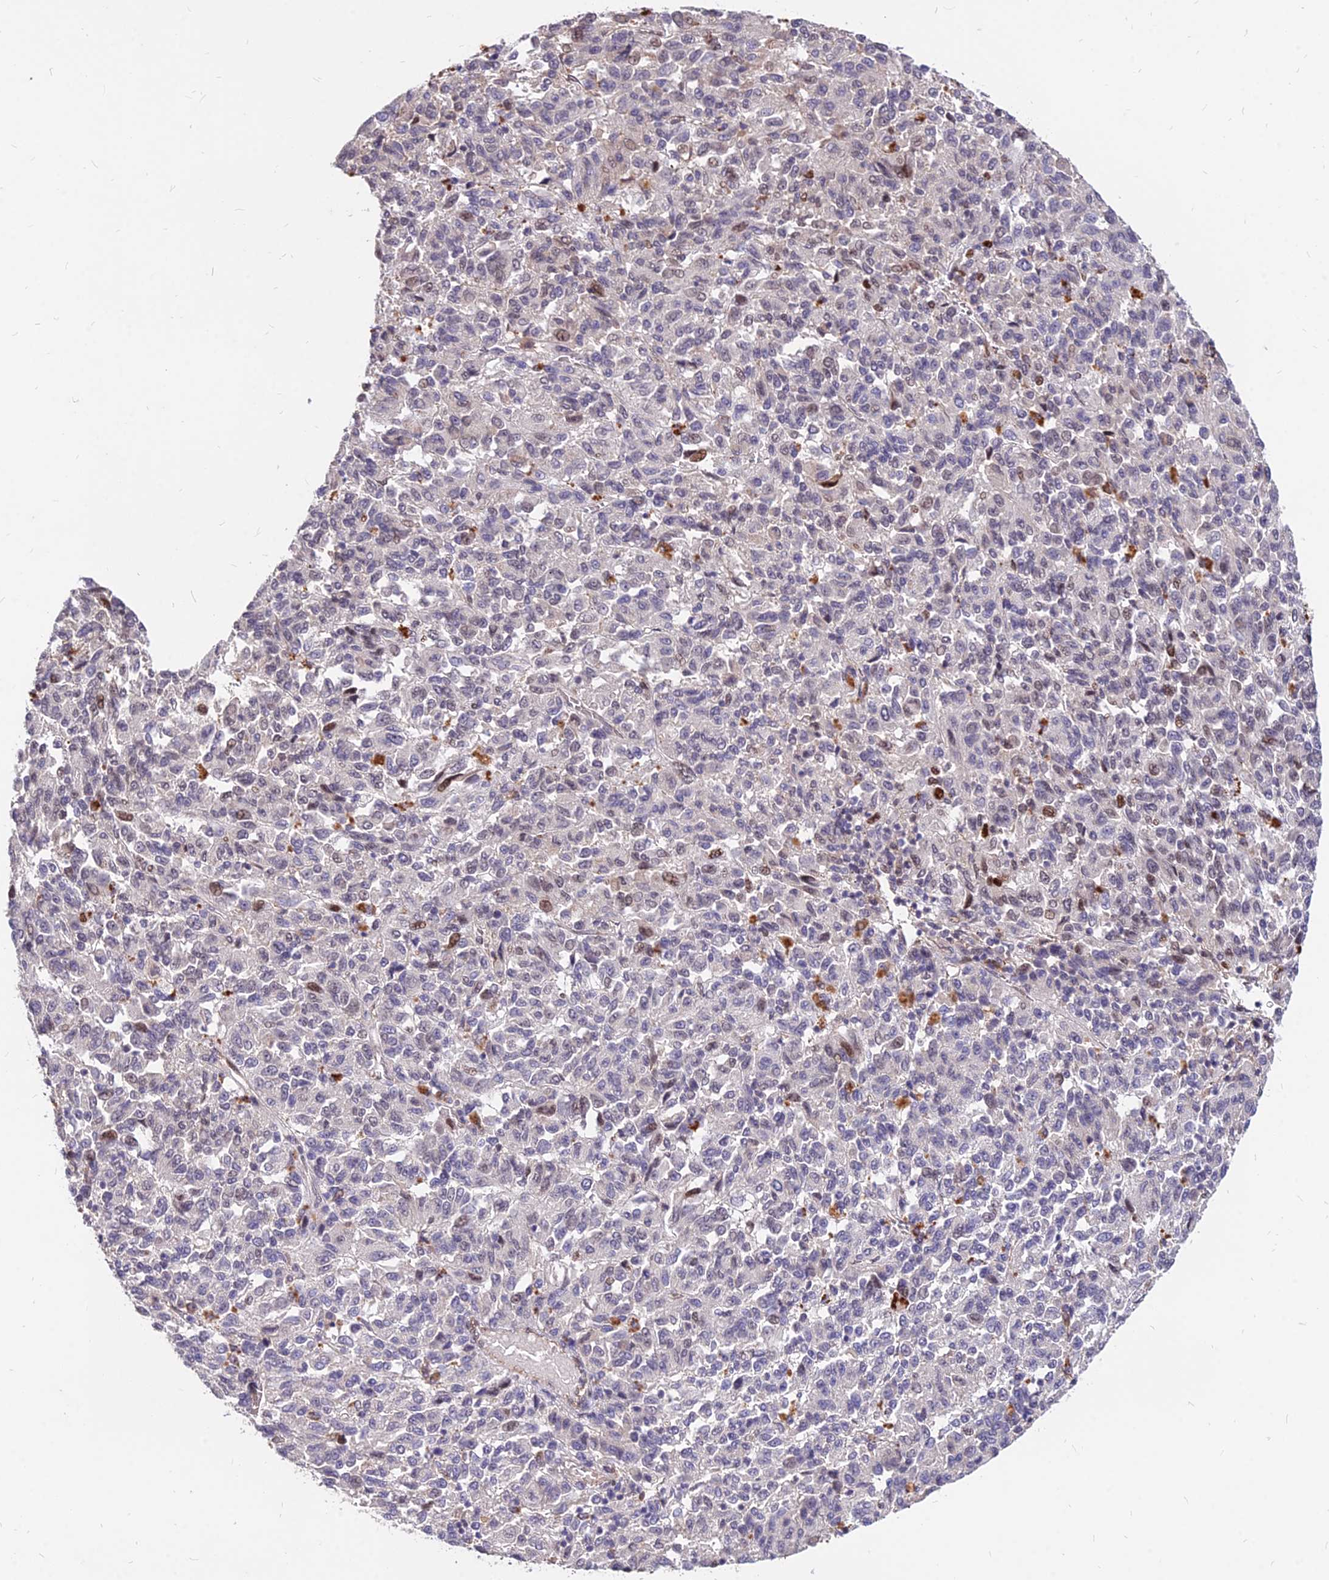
{"staining": {"intensity": "negative", "quantity": "none", "location": "none"}, "tissue": "melanoma", "cell_type": "Tumor cells", "image_type": "cancer", "snomed": [{"axis": "morphology", "description": "Malignant melanoma, Metastatic site"}, {"axis": "topography", "description": "Lung"}], "caption": "This is an IHC micrograph of malignant melanoma (metastatic site). There is no positivity in tumor cells.", "gene": "C11orf68", "patient": {"sex": "male", "age": 64}}